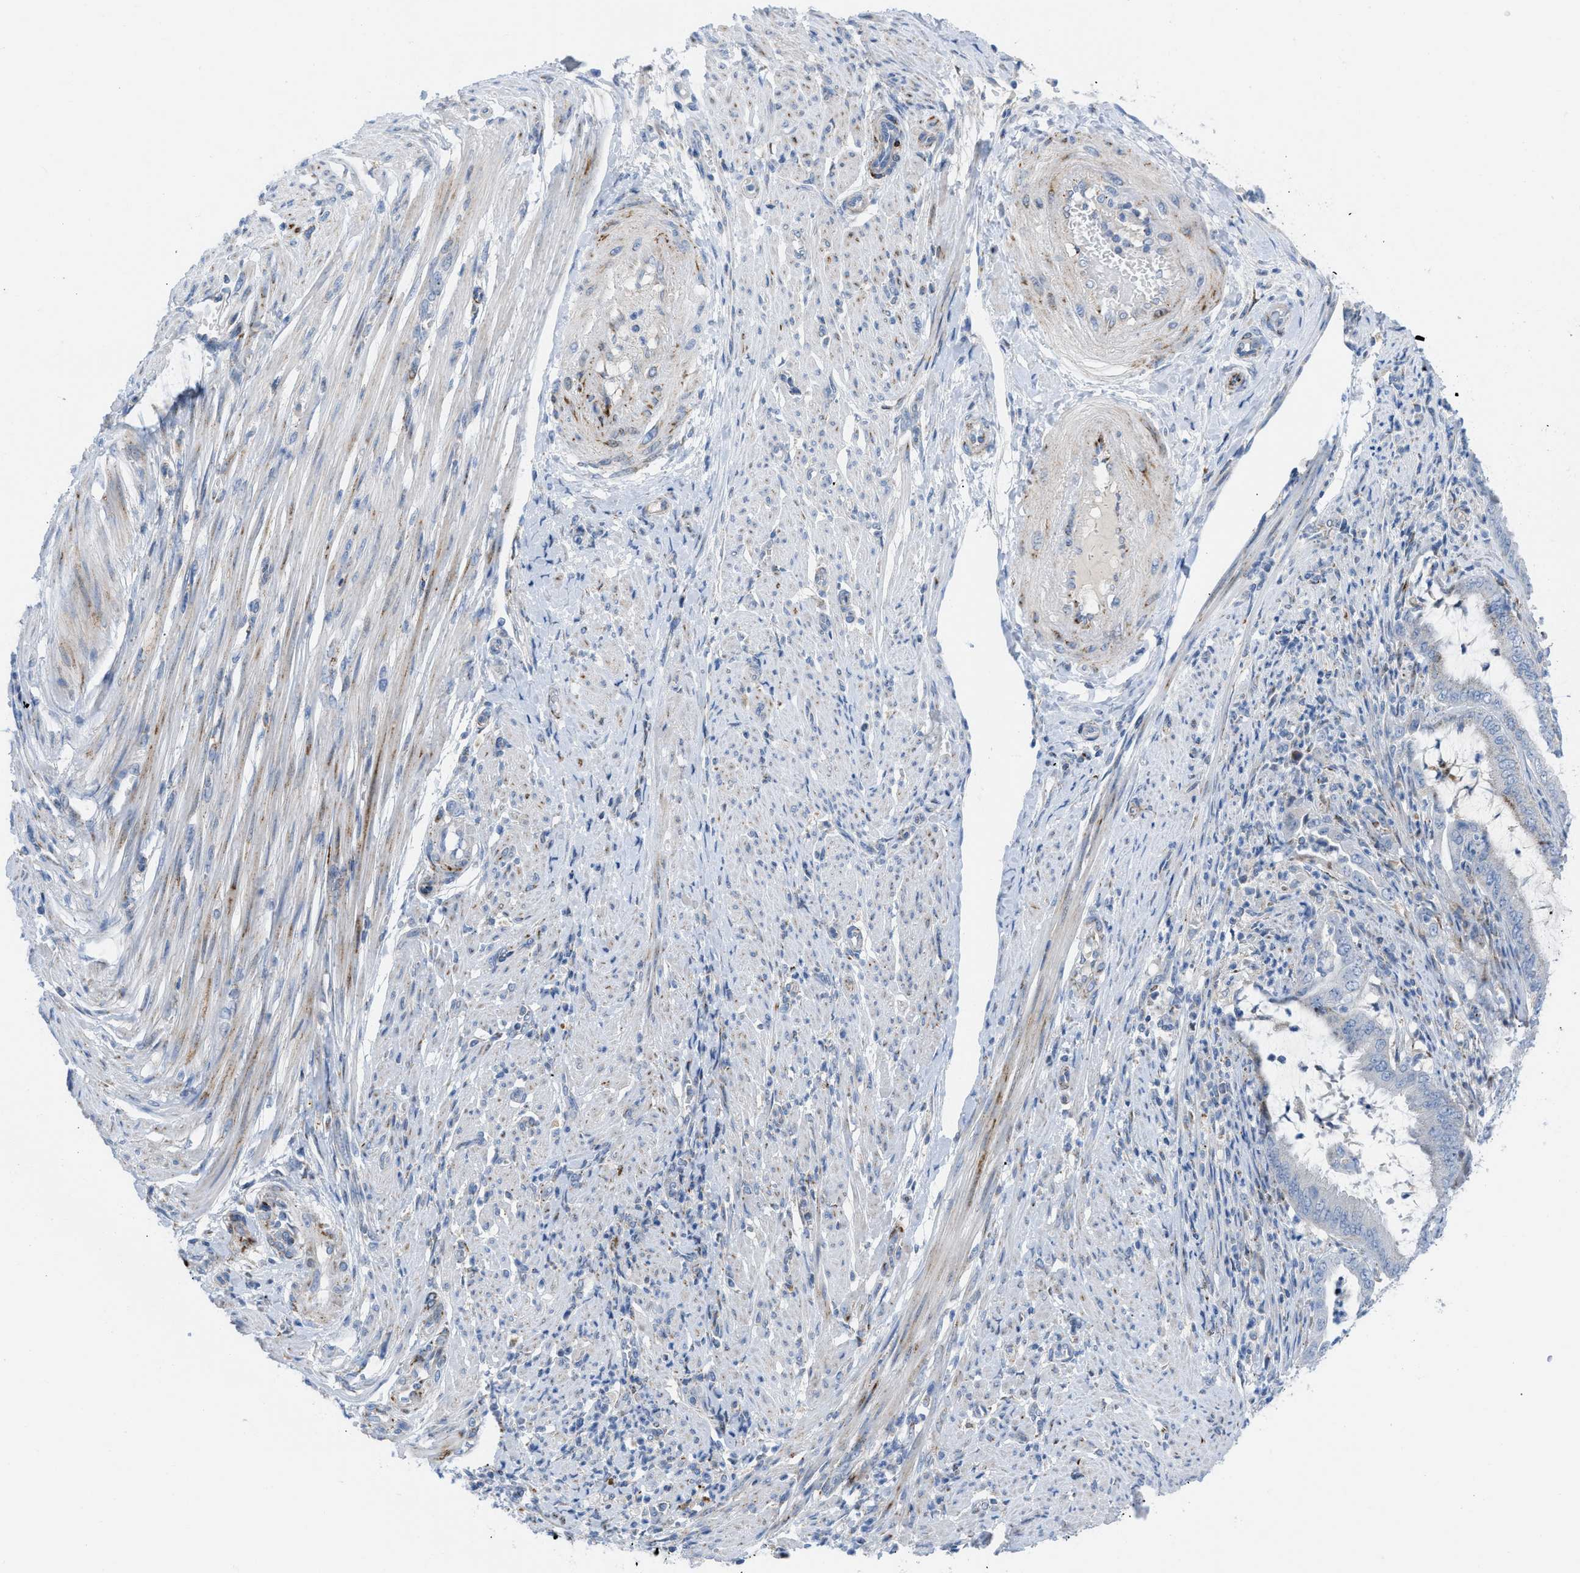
{"staining": {"intensity": "negative", "quantity": "none", "location": "none"}, "tissue": "endometrial cancer", "cell_type": "Tumor cells", "image_type": "cancer", "snomed": [{"axis": "morphology", "description": "Adenocarcinoma, NOS"}, {"axis": "topography", "description": "Endometrium"}], "caption": "IHC of human adenocarcinoma (endometrial) shows no staining in tumor cells.", "gene": "RBBP9", "patient": {"sex": "female", "age": 70}}